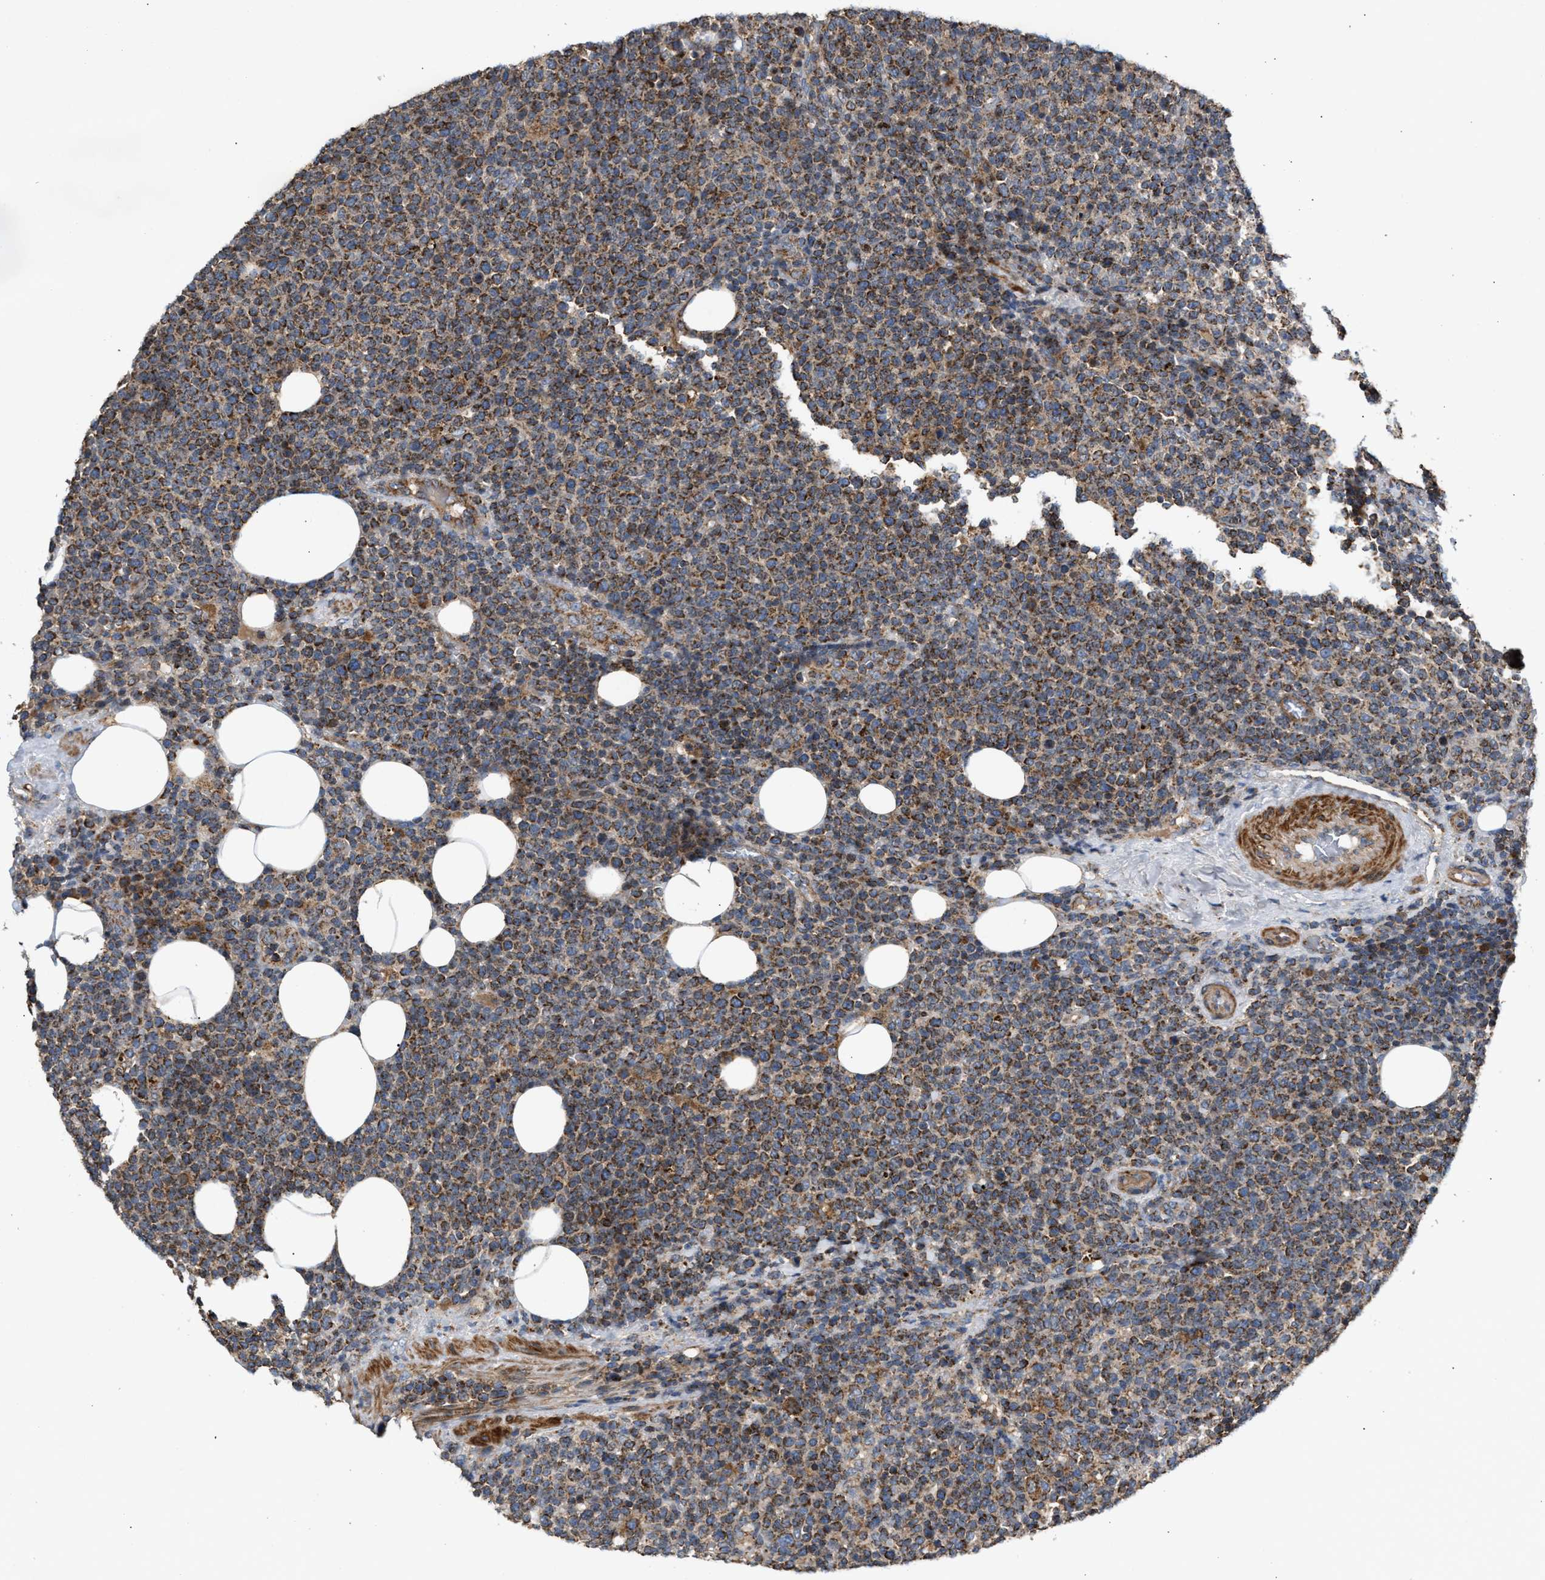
{"staining": {"intensity": "strong", "quantity": ">75%", "location": "cytoplasmic/membranous"}, "tissue": "lymphoma", "cell_type": "Tumor cells", "image_type": "cancer", "snomed": [{"axis": "morphology", "description": "Malignant lymphoma, non-Hodgkin's type, High grade"}, {"axis": "topography", "description": "Lymph node"}], "caption": "Protein staining of high-grade malignant lymphoma, non-Hodgkin's type tissue demonstrates strong cytoplasmic/membranous staining in approximately >75% of tumor cells.", "gene": "TACO1", "patient": {"sex": "male", "age": 61}}